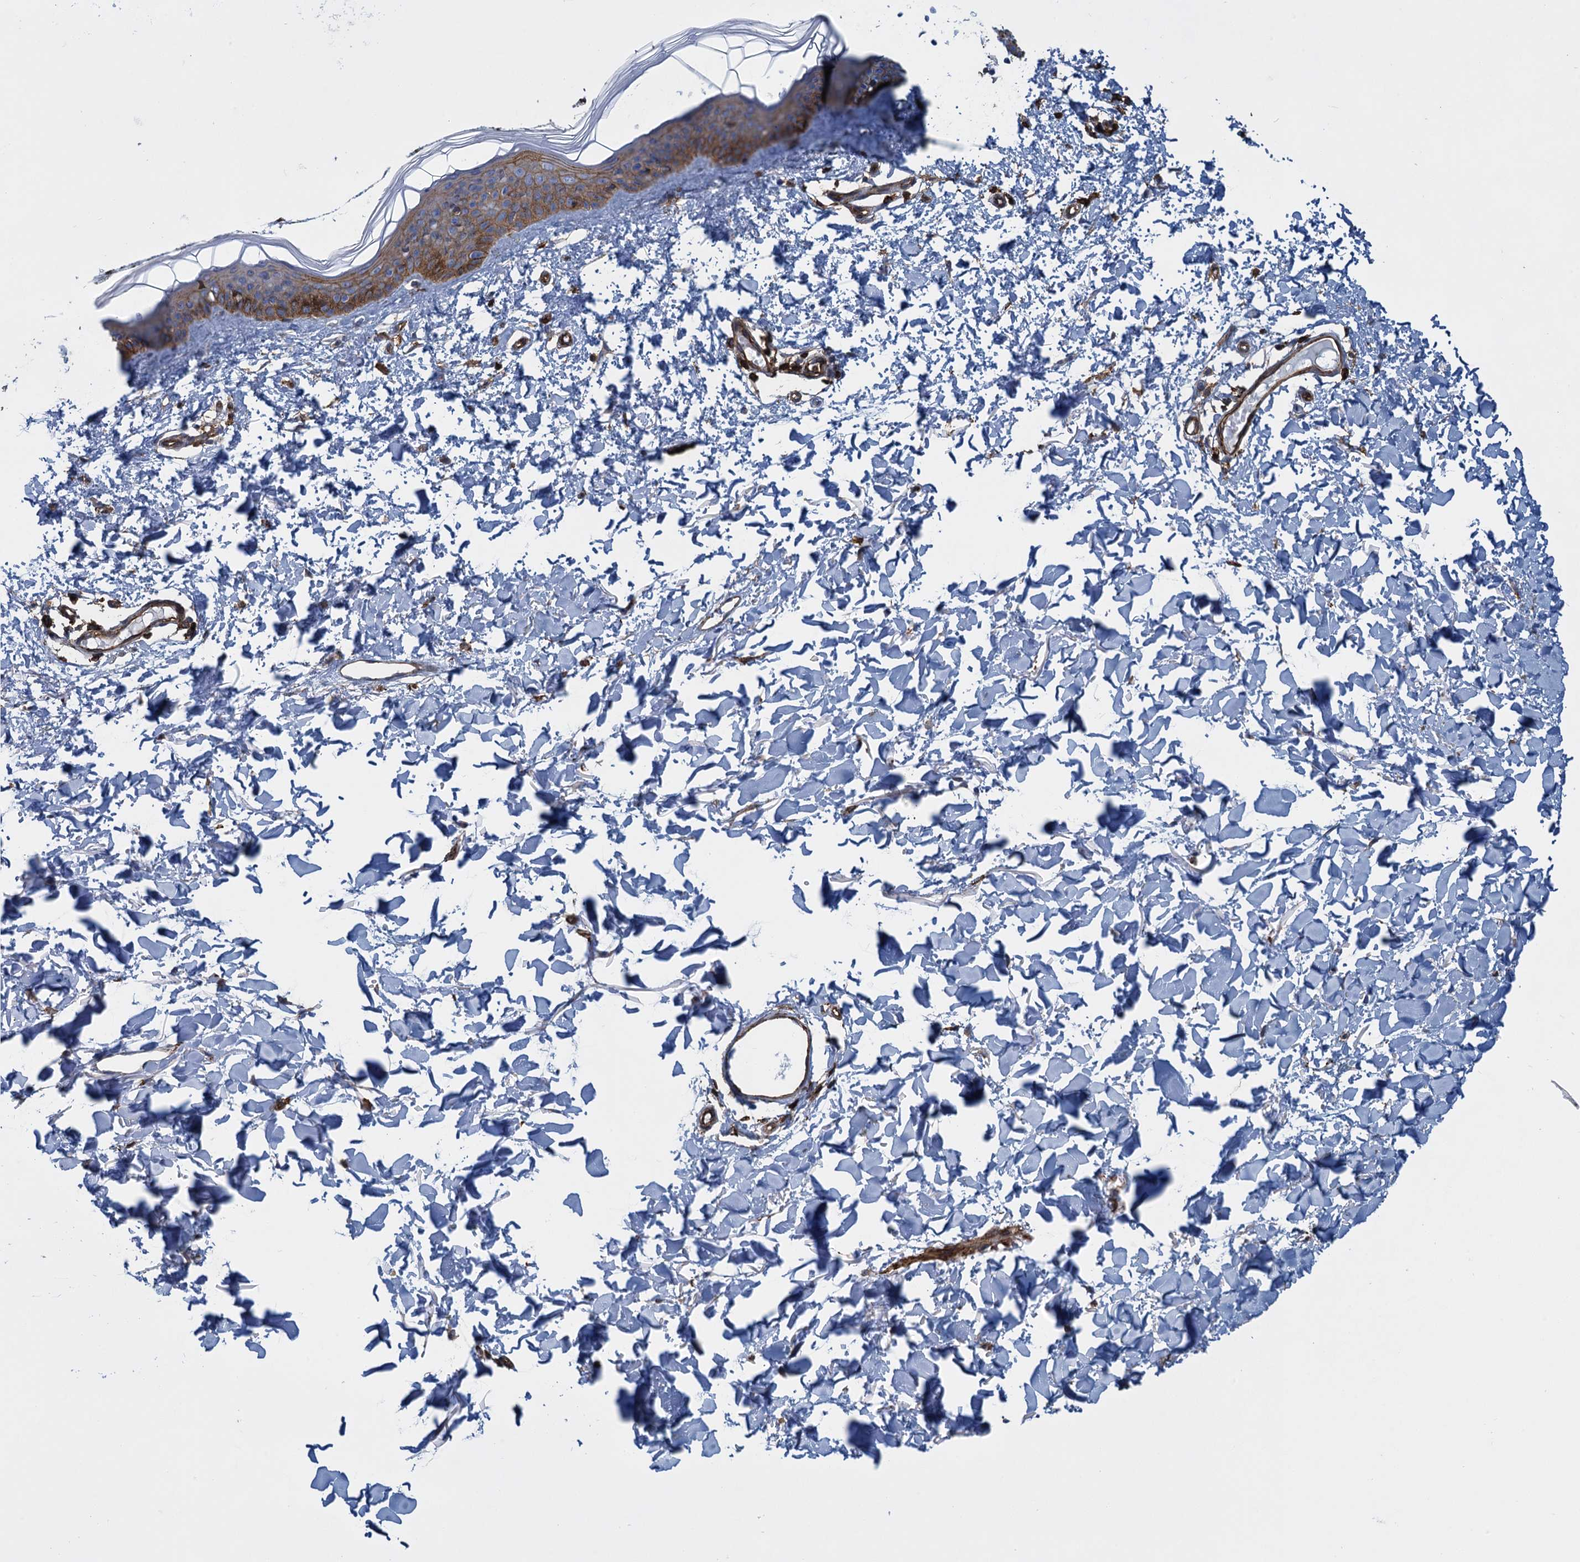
{"staining": {"intensity": "negative", "quantity": "none", "location": "none"}, "tissue": "skin", "cell_type": "Fibroblasts", "image_type": "normal", "snomed": [{"axis": "morphology", "description": "Normal tissue, NOS"}, {"axis": "topography", "description": "Skin"}], "caption": "Immunohistochemistry (IHC) photomicrograph of unremarkable skin: human skin stained with DAB (3,3'-diaminobenzidine) shows no significant protein staining in fibroblasts.", "gene": "PROSER2", "patient": {"sex": "female", "age": 58}}